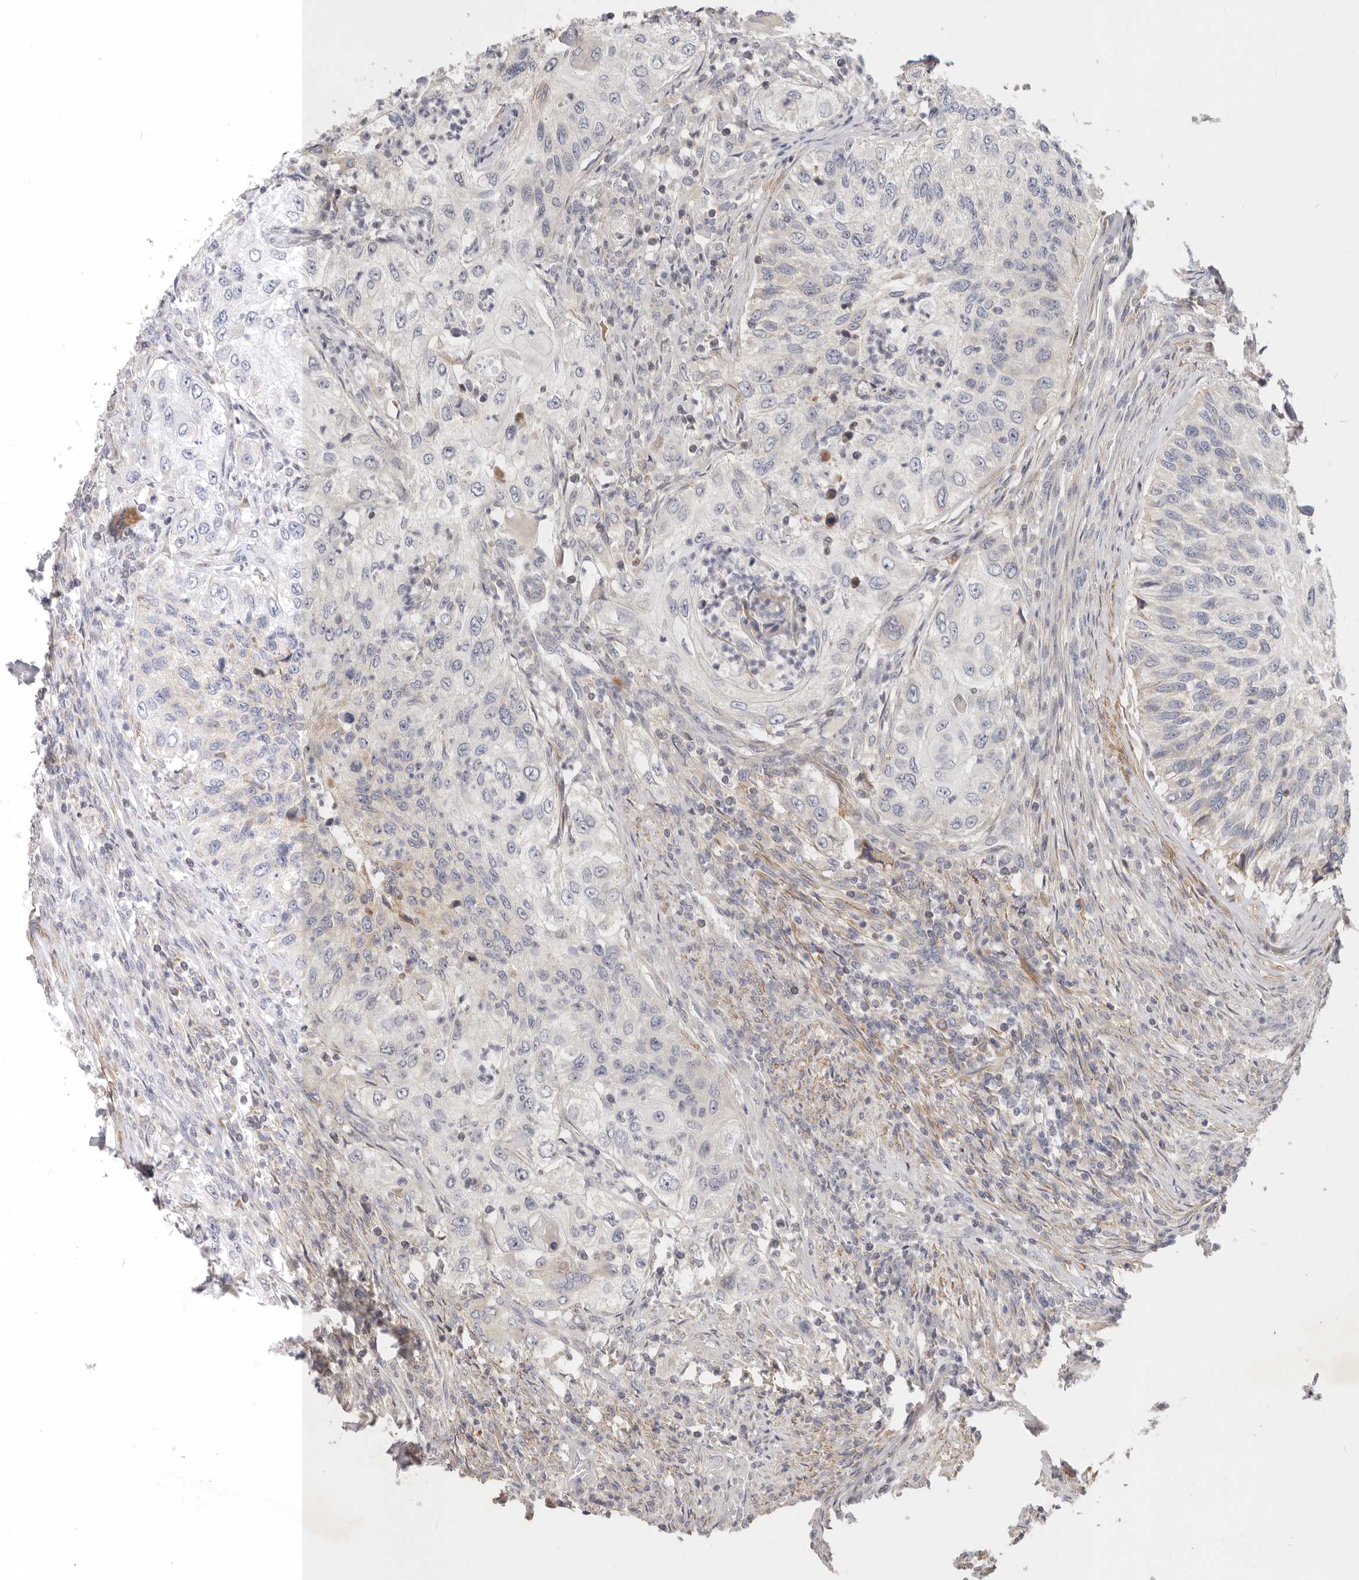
{"staining": {"intensity": "negative", "quantity": "none", "location": "none"}, "tissue": "urothelial cancer", "cell_type": "Tumor cells", "image_type": "cancer", "snomed": [{"axis": "morphology", "description": "Urothelial carcinoma, High grade"}, {"axis": "topography", "description": "Urinary bladder"}], "caption": "Tumor cells are negative for brown protein staining in high-grade urothelial carcinoma.", "gene": "TFB2M", "patient": {"sex": "female", "age": 60}}